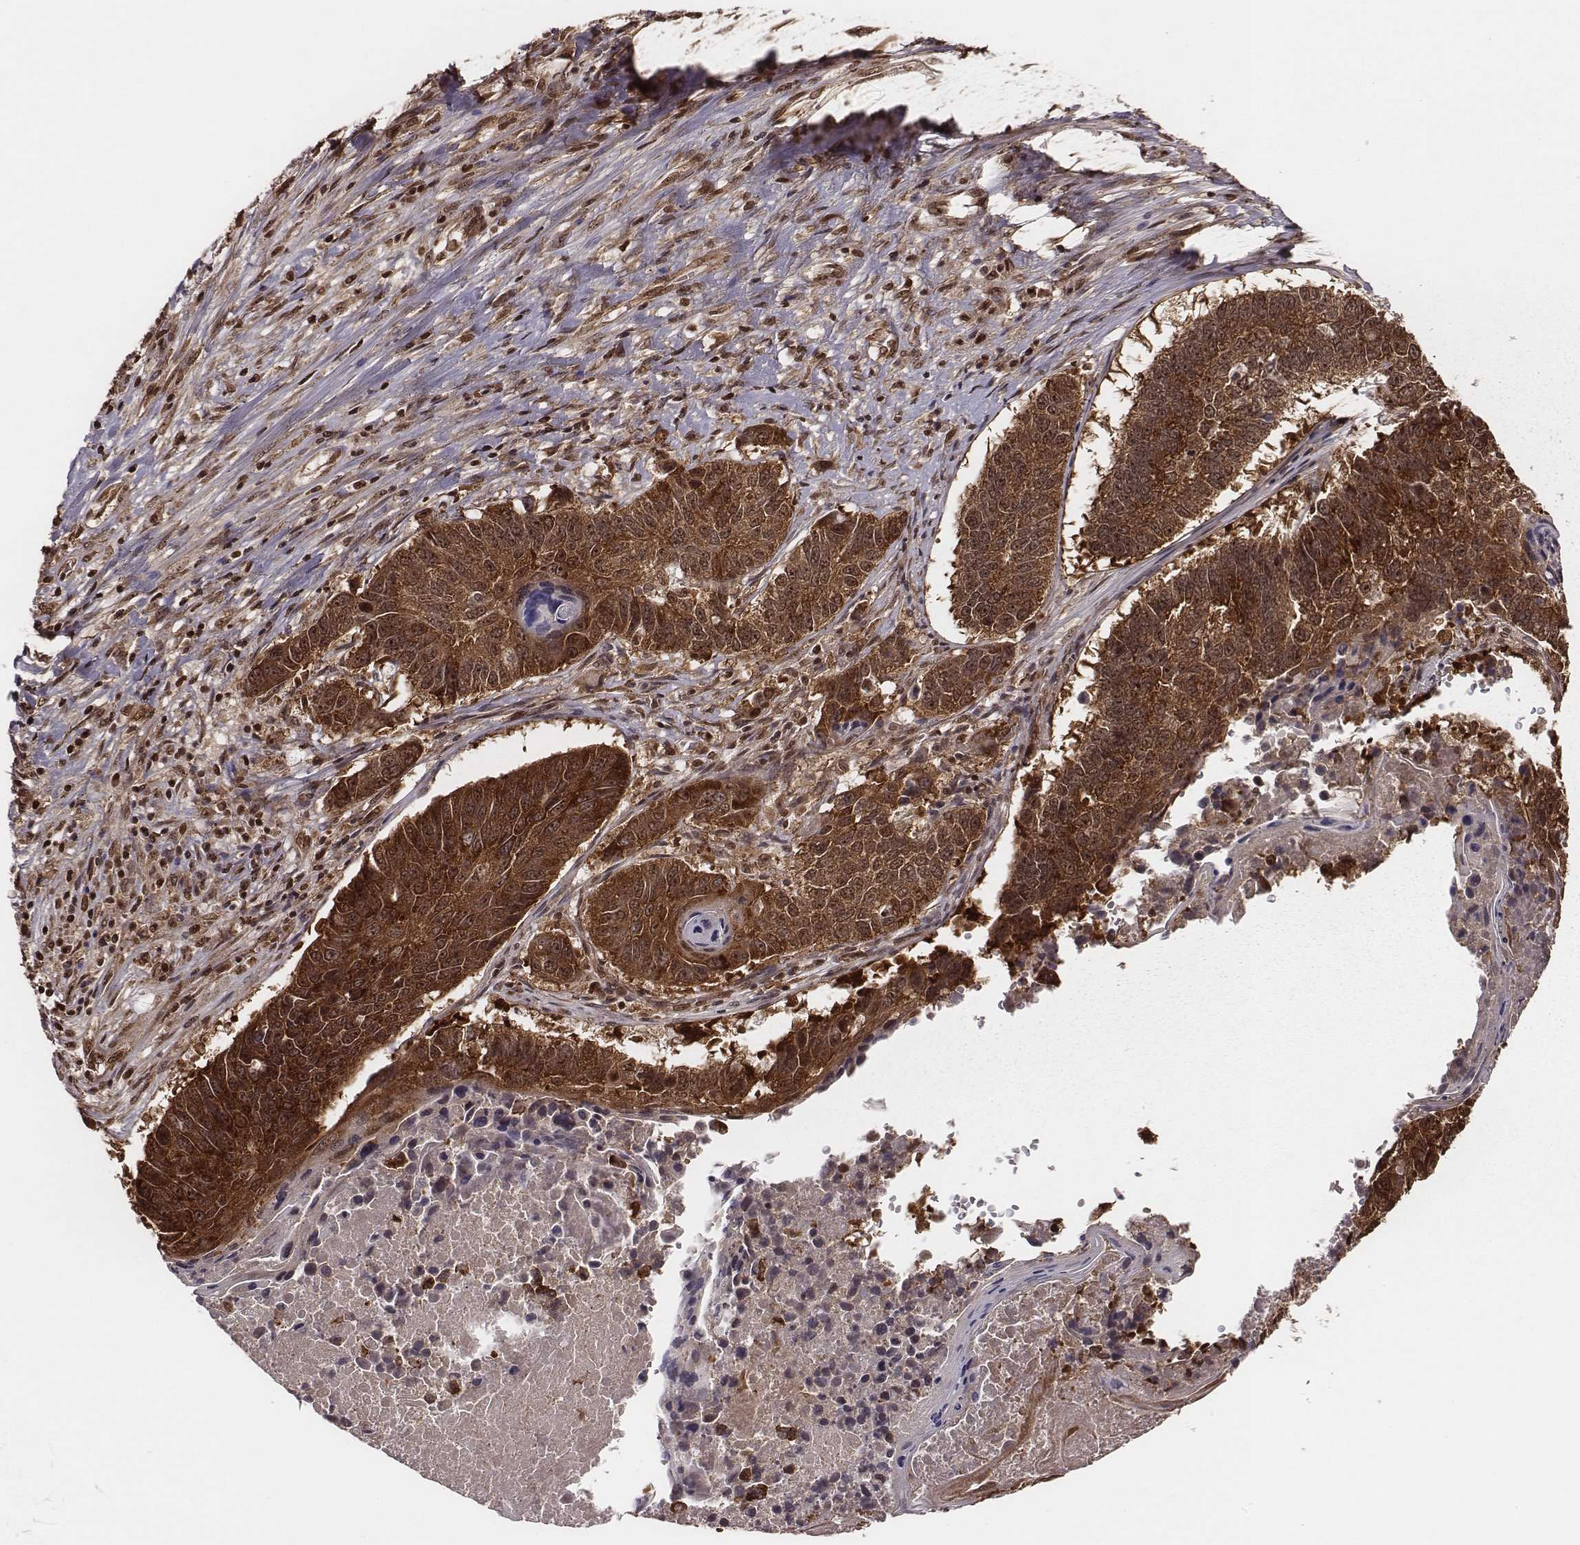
{"staining": {"intensity": "strong", "quantity": ">75%", "location": "cytoplasmic/membranous,nuclear"}, "tissue": "lung cancer", "cell_type": "Tumor cells", "image_type": "cancer", "snomed": [{"axis": "morphology", "description": "Squamous cell carcinoma, NOS"}, {"axis": "topography", "description": "Lung"}], "caption": "Human lung cancer stained with a protein marker reveals strong staining in tumor cells.", "gene": "NFX1", "patient": {"sex": "male", "age": 73}}